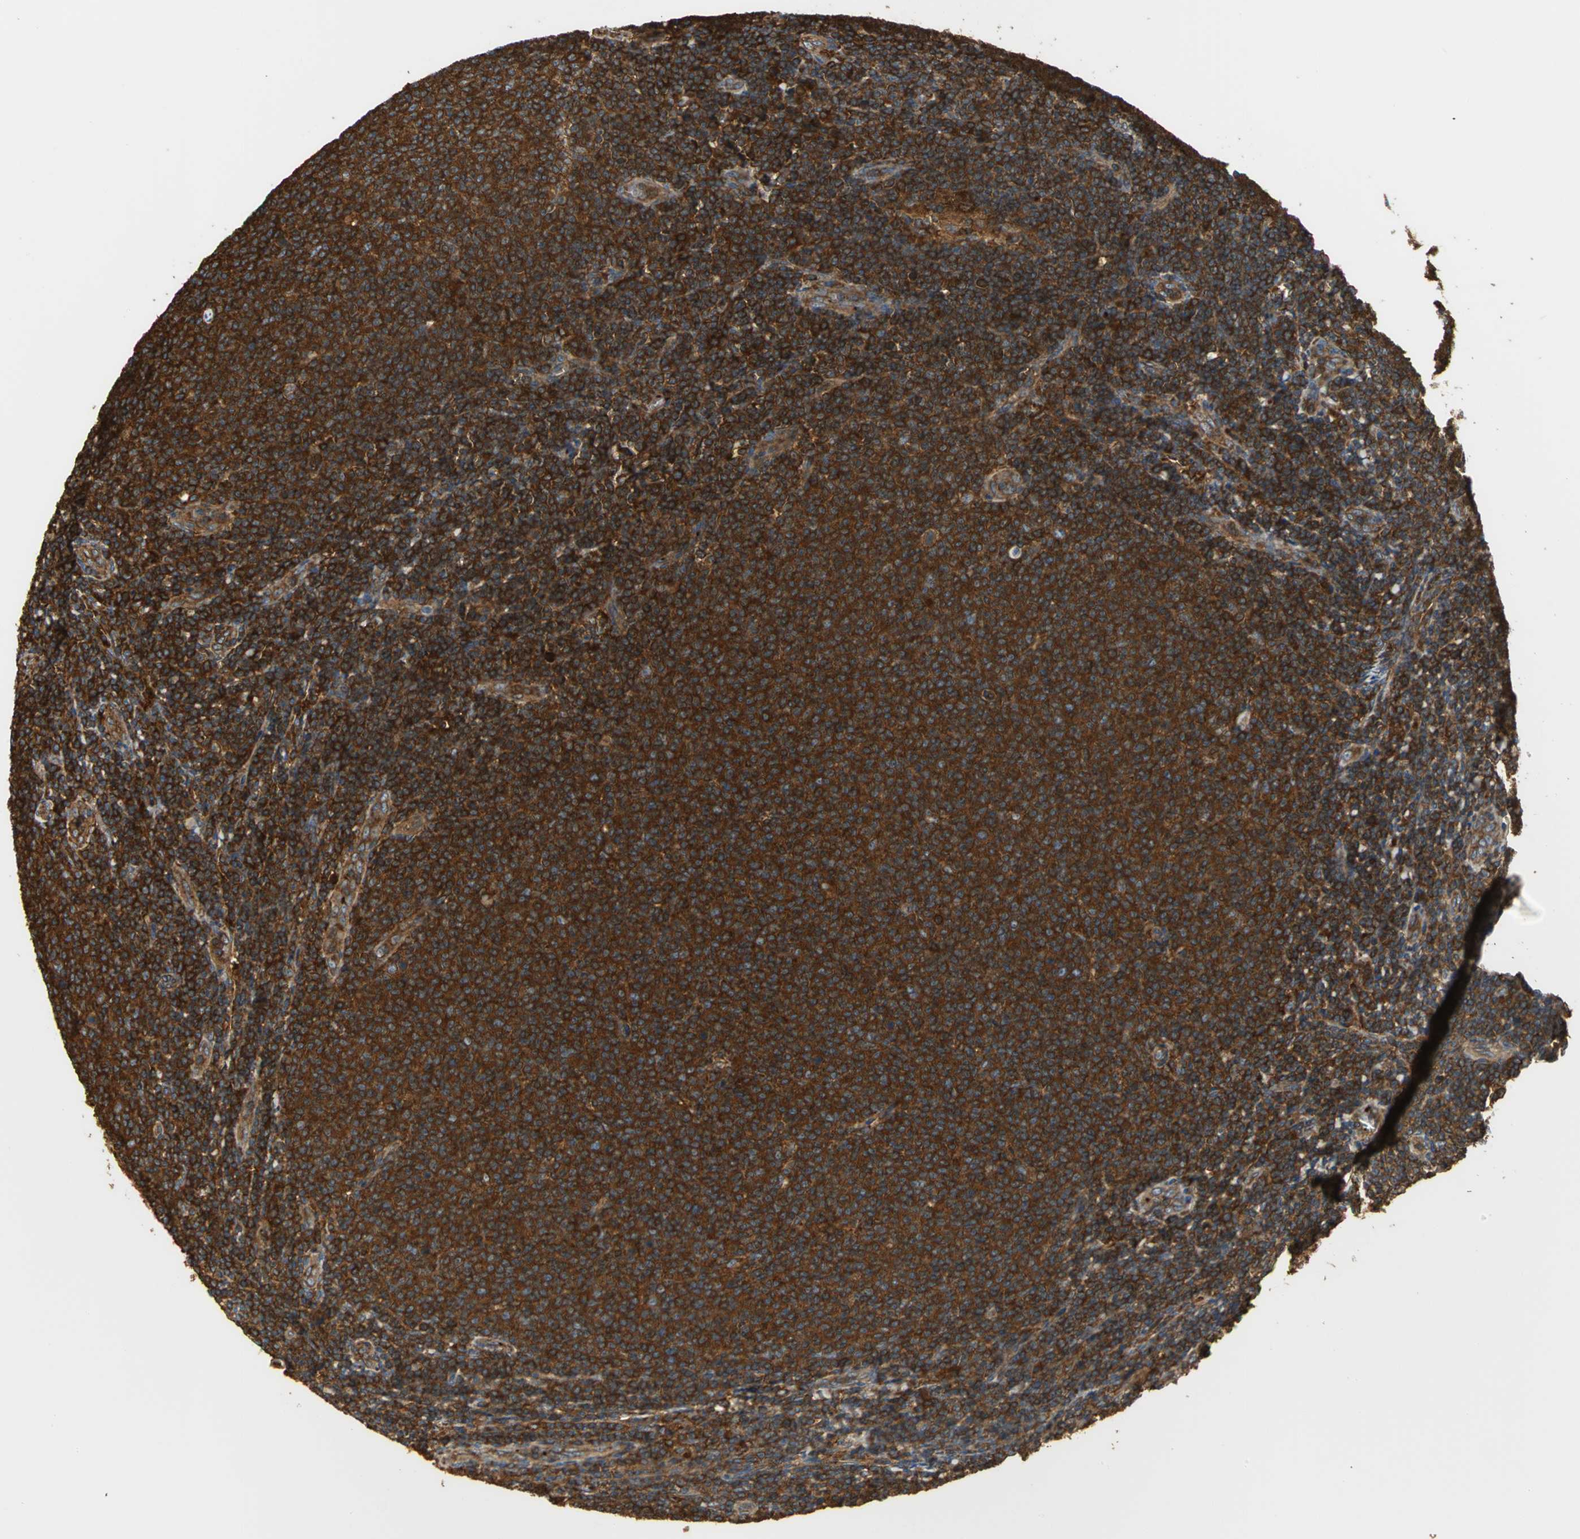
{"staining": {"intensity": "strong", "quantity": ">75%", "location": "cytoplasmic/membranous"}, "tissue": "lymphoma", "cell_type": "Tumor cells", "image_type": "cancer", "snomed": [{"axis": "morphology", "description": "Malignant lymphoma, non-Hodgkin's type, Low grade"}, {"axis": "topography", "description": "Lymph node"}], "caption": "About >75% of tumor cells in human lymphoma display strong cytoplasmic/membranous protein expression as visualized by brown immunohistochemical staining.", "gene": "TLN1", "patient": {"sex": "male", "age": 66}}